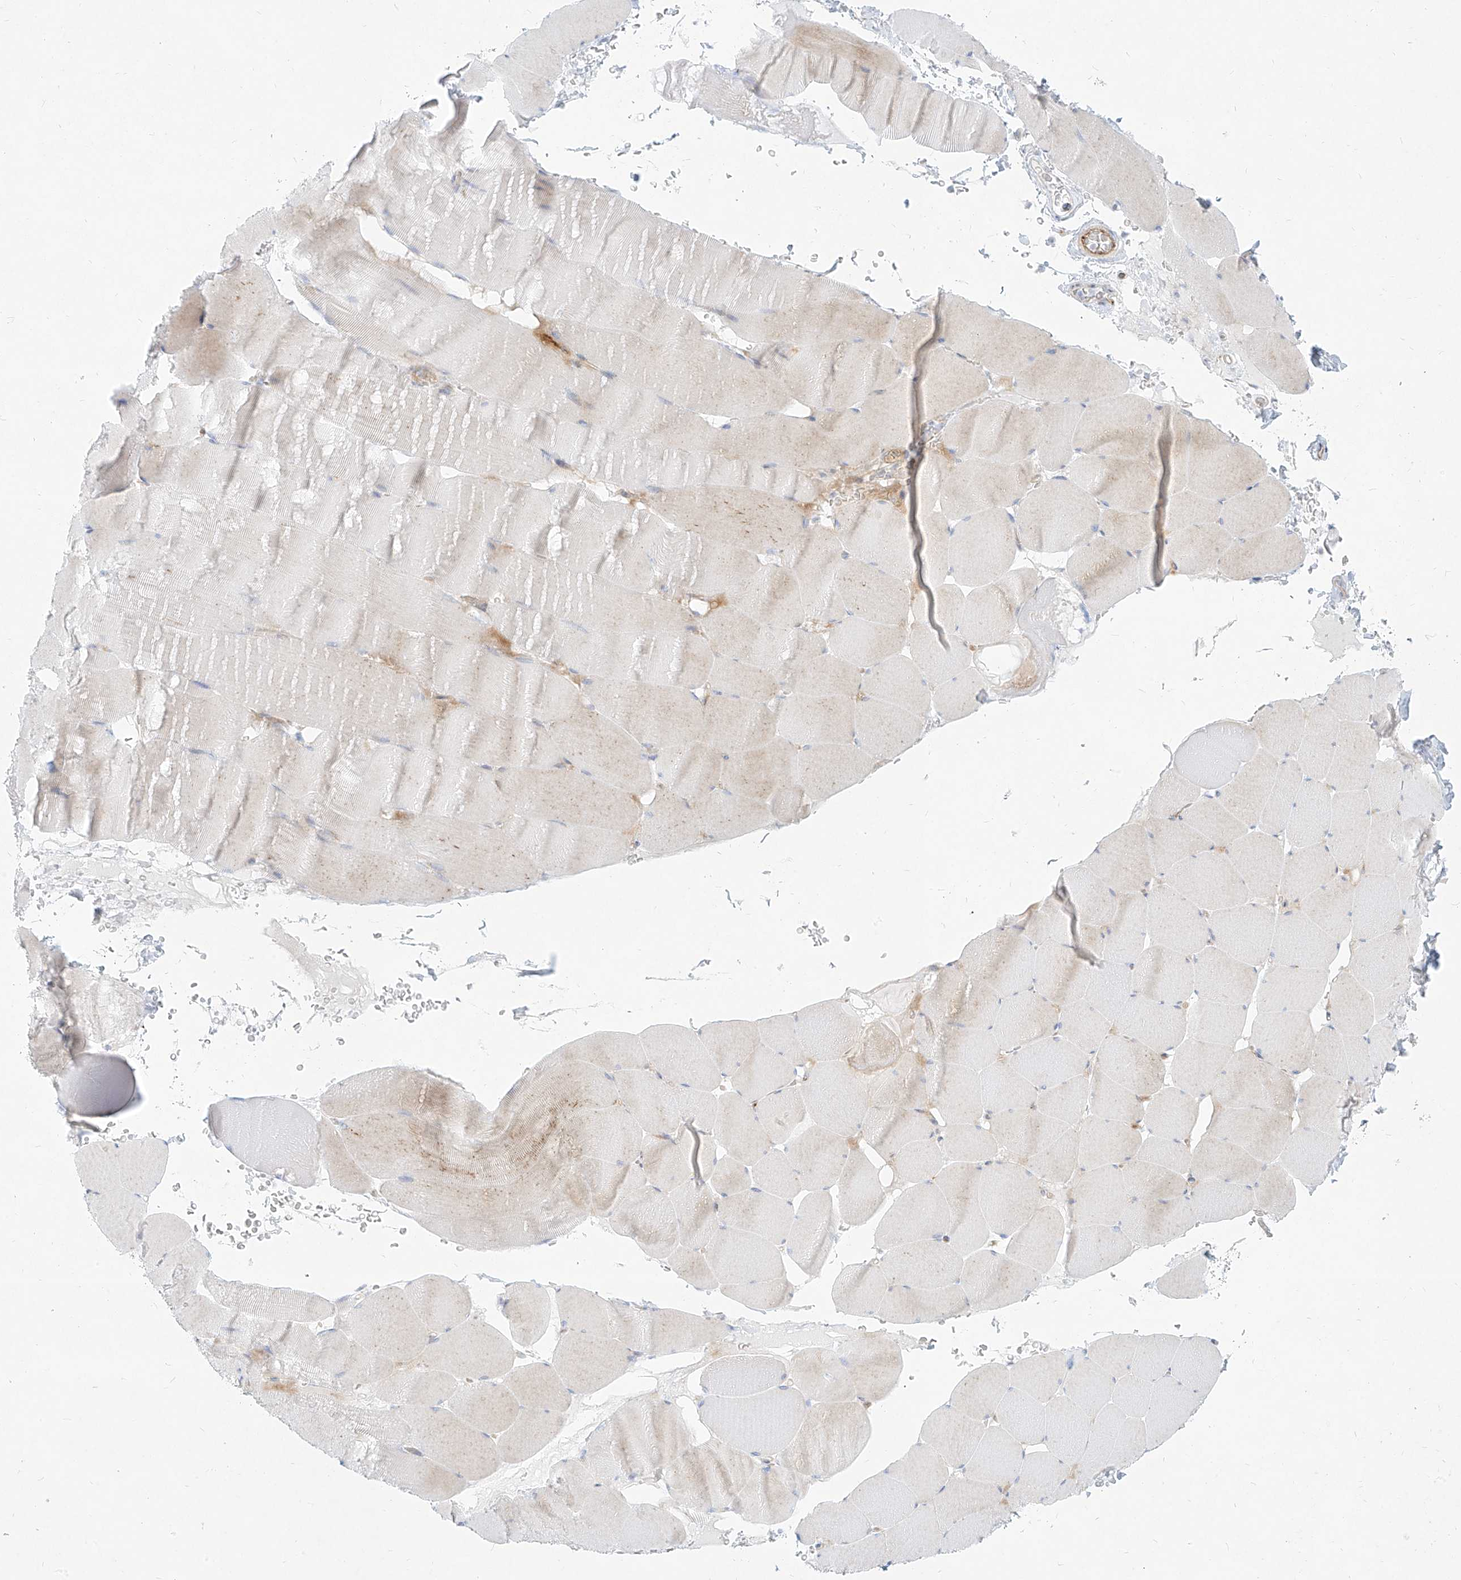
{"staining": {"intensity": "weak", "quantity": "<25%", "location": "cytoplasmic/membranous"}, "tissue": "skeletal muscle", "cell_type": "Myocytes", "image_type": "normal", "snomed": [{"axis": "morphology", "description": "Normal tissue, NOS"}, {"axis": "topography", "description": "Skeletal muscle"}], "caption": "High magnification brightfield microscopy of unremarkable skeletal muscle stained with DAB (brown) and counterstained with hematoxylin (blue): myocytes show no significant positivity.", "gene": "MTX2", "patient": {"sex": "male", "age": 62}}